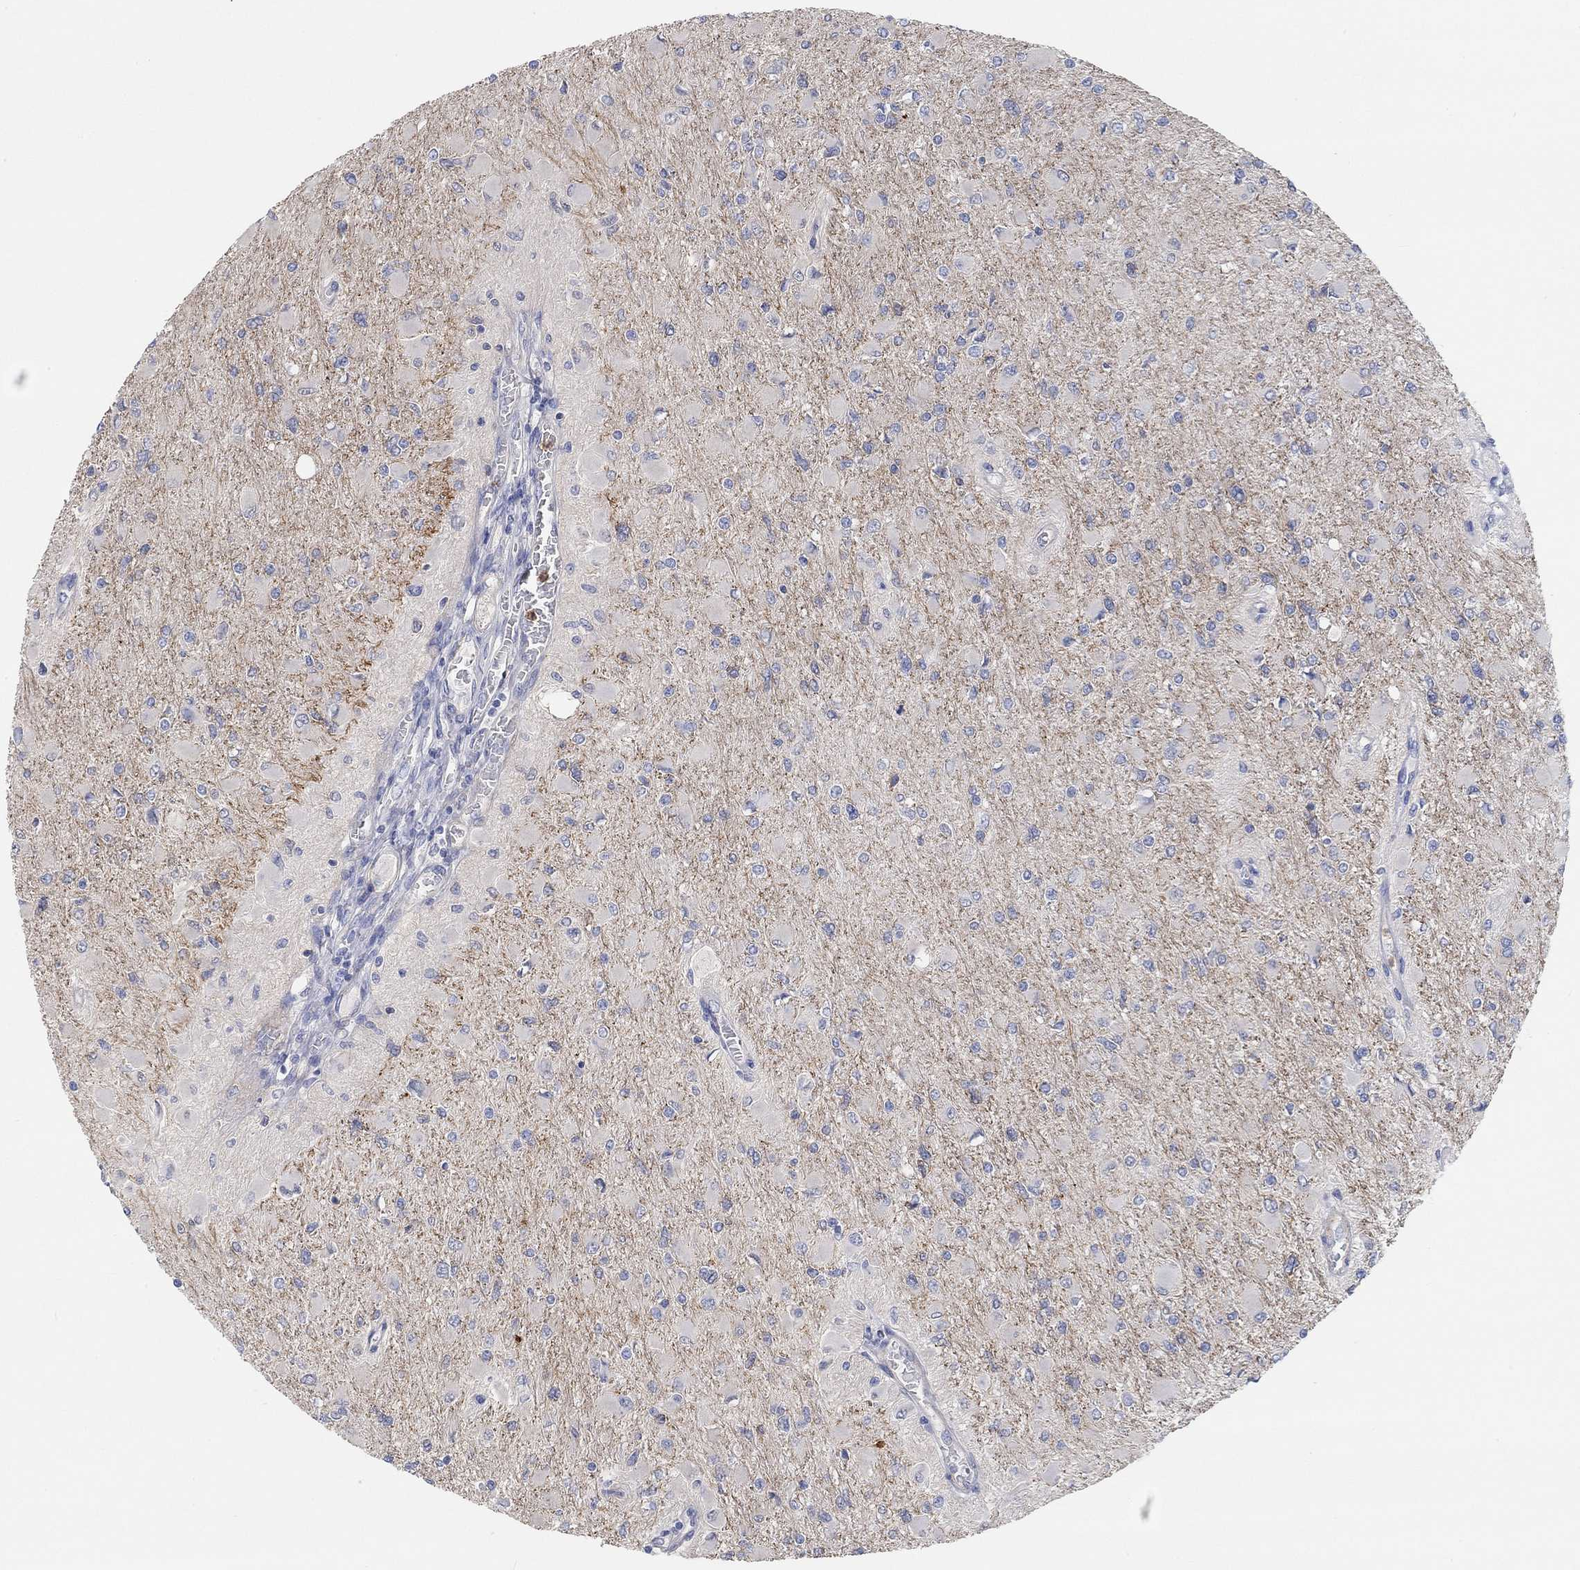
{"staining": {"intensity": "negative", "quantity": "none", "location": "none"}, "tissue": "glioma", "cell_type": "Tumor cells", "image_type": "cancer", "snomed": [{"axis": "morphology", "description": "Glioma, malignant, High grade"}, {"axis": "topography", "description": "Cerebral cortex"}], "caption": "Photomicrograph shows no significant protein expression in tumor cells of glioma. (DAB immunohistochemistry, high magnification).", "gene": "SYT16", "patient": {"sex": "female", "age": 36}}